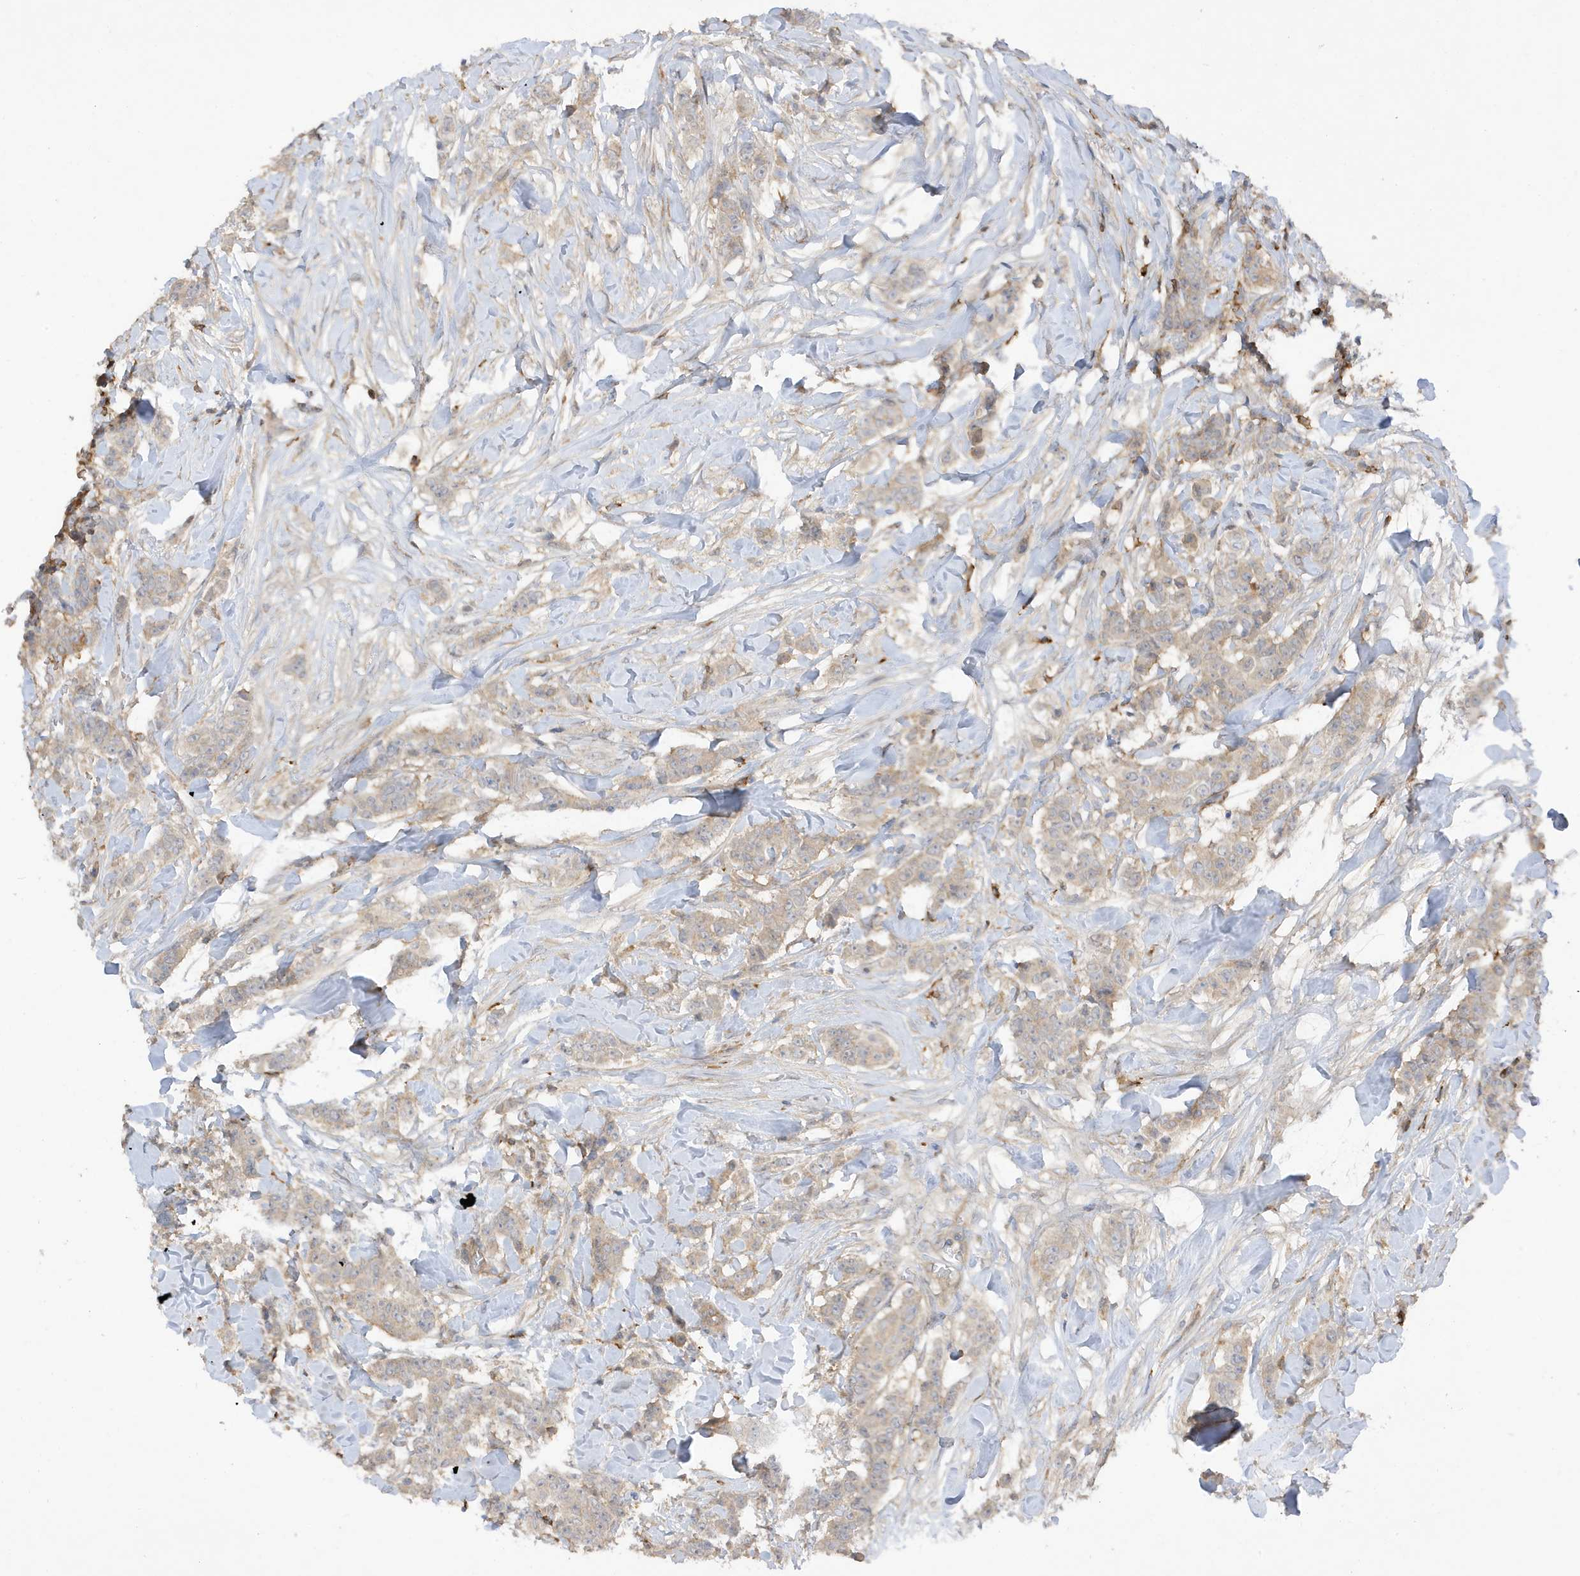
{"staining": {"intensity": "weak", "quantity": "<25%", "location": "cytoplasmic/membranous"}, "tissue": "breast cancer", "cell_type": "Tumor cells", "image_type": "cancer", "snomed": [{"axis": "morphology", "description": "Duct carcinoma"}, {"axis": "topography", "description": "Breast"}], "caption": "Immunohistochemistry (IHC) of breast cancer demonstrates no staining in tumor cells.", "gene": "PHACTR2", "patient": {"sex": "female", "age": 40}}